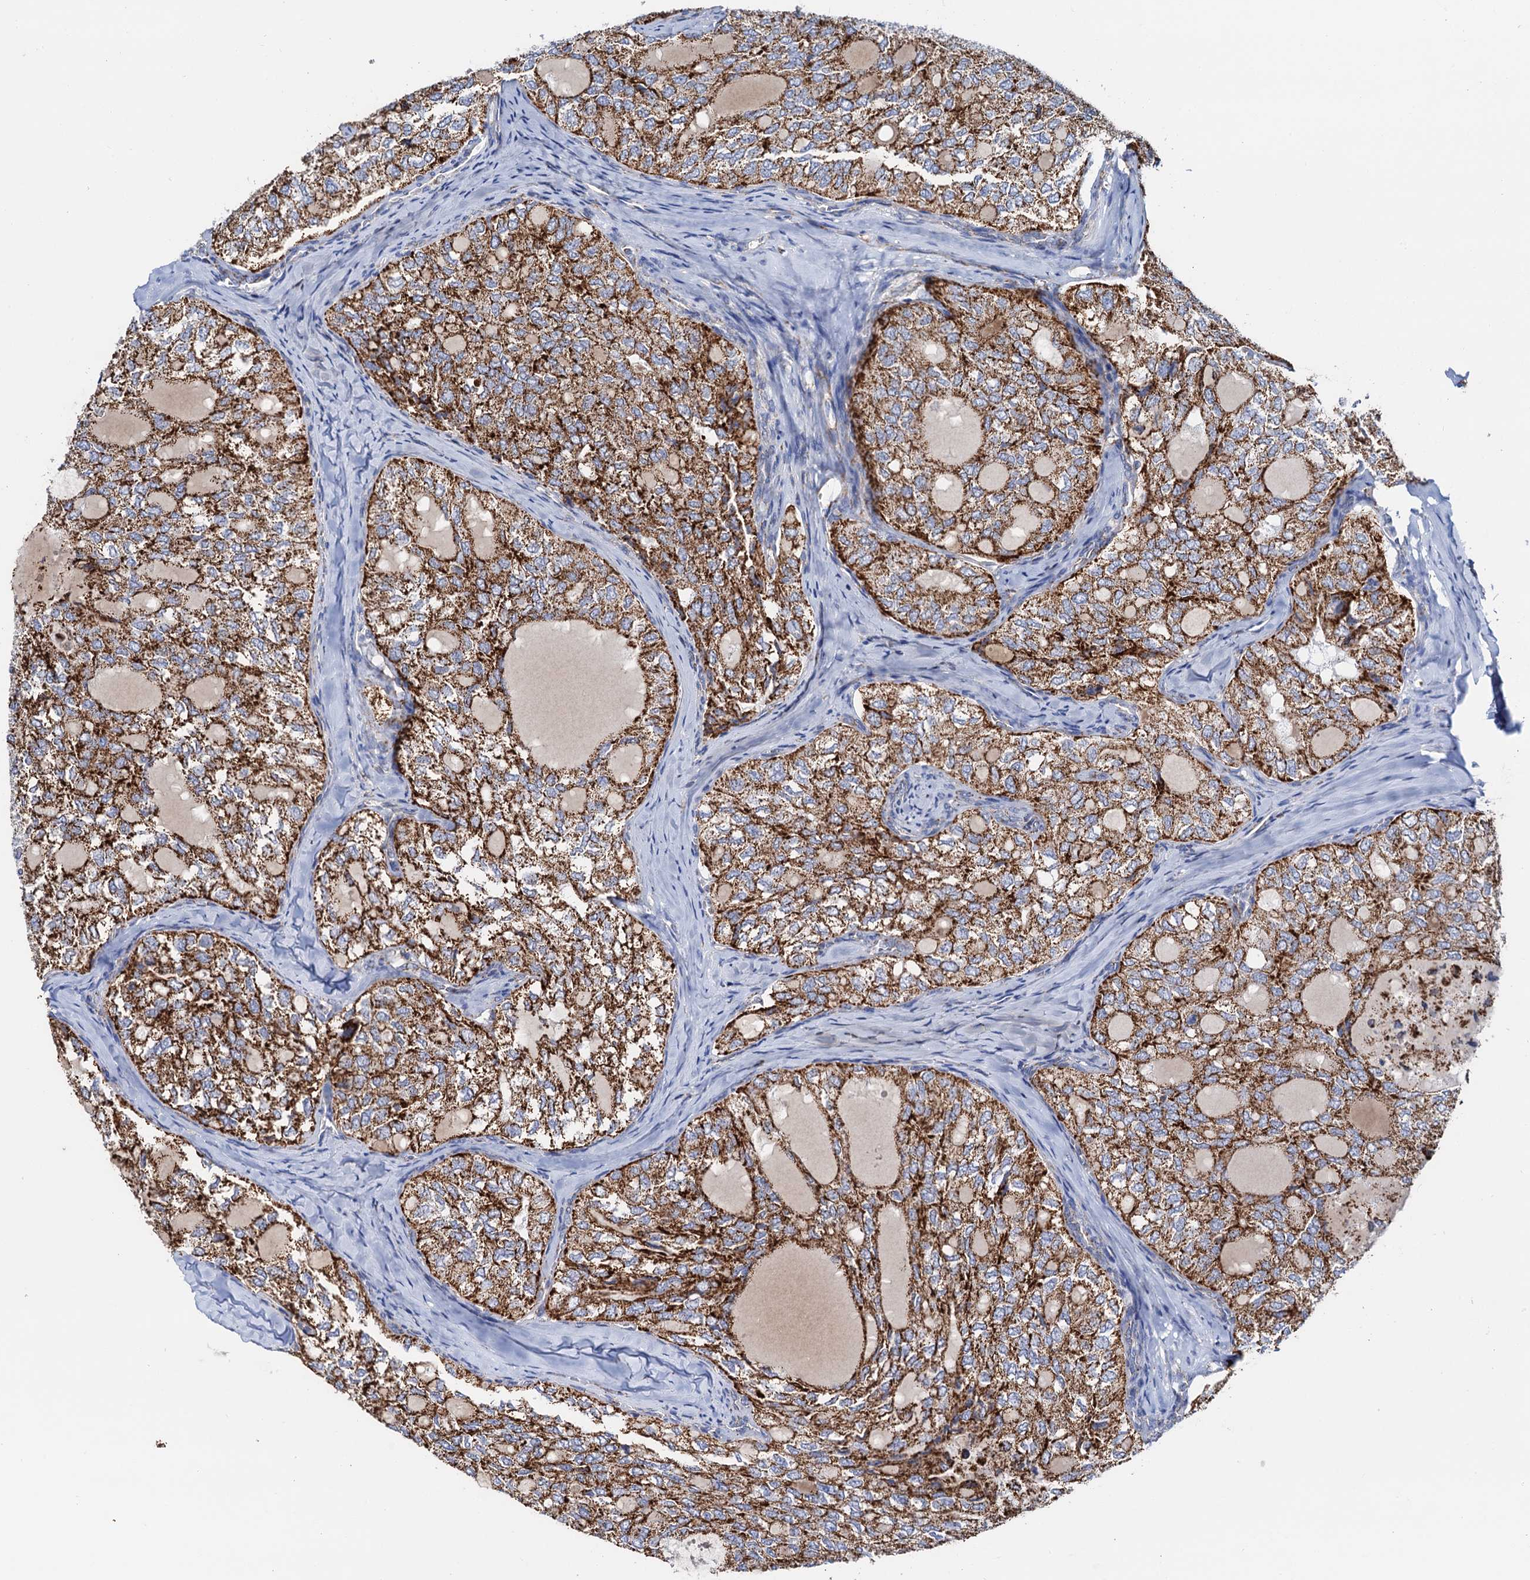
{"staining": {"intensity": "strong", "quantity": ">75%", "location": "cytoplasmic/membranous"}, "tissue": "thyroid cancer", "cell_type": "Tumor cells", "image_type": "cancer", "snomed": [{"axis": "morphology", "description": "Follicular adenoma carcinoma, NOS"}, {"axis": "topography", "description": "Thyroid gland"}], "caption": "Immunohistochemical staining of thyroid cancer exhibits high levels of strong cytoplasmic/membranous protein staining in approximately >75% of tumor cells.", "gene": "C2CD3", "patient": {"sex": "male", "age": 75}}